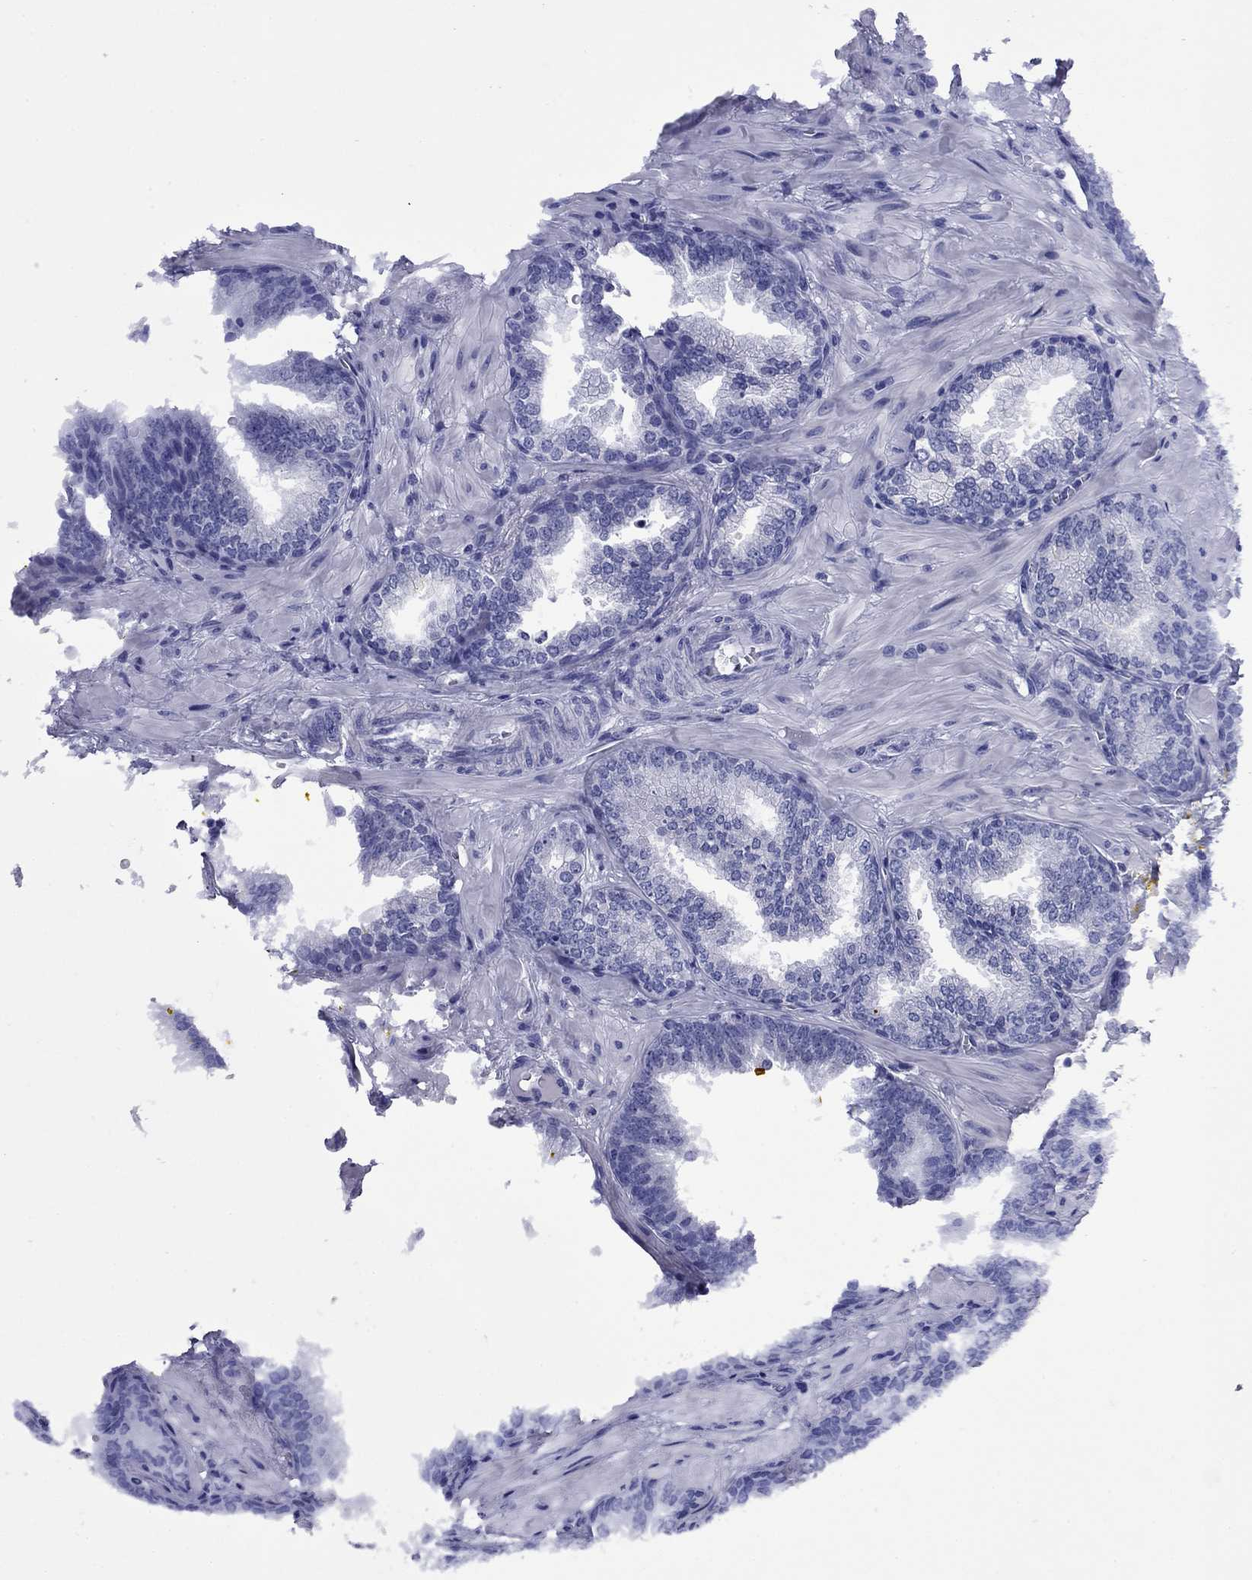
{"staining": {"intensity": "negative", "quantity": "none", "location": "none"}, "tissue": "prostate cancer", "cell_type": "Tumor cells", "image_type": "cancer", "snomed": [{"axis": "morphology", "description": "Adenocarcinoma, Low grade"}, {"axis": "topography", "description": "Prostate"}], "caption": "DAB immunohistochemical staining of prostate cancer (low-grade adenocarcinoma) demonstrates no significant expression in tumor cells.", "gene": "GIP", "patient": {"sex": "male", "age": 68}}